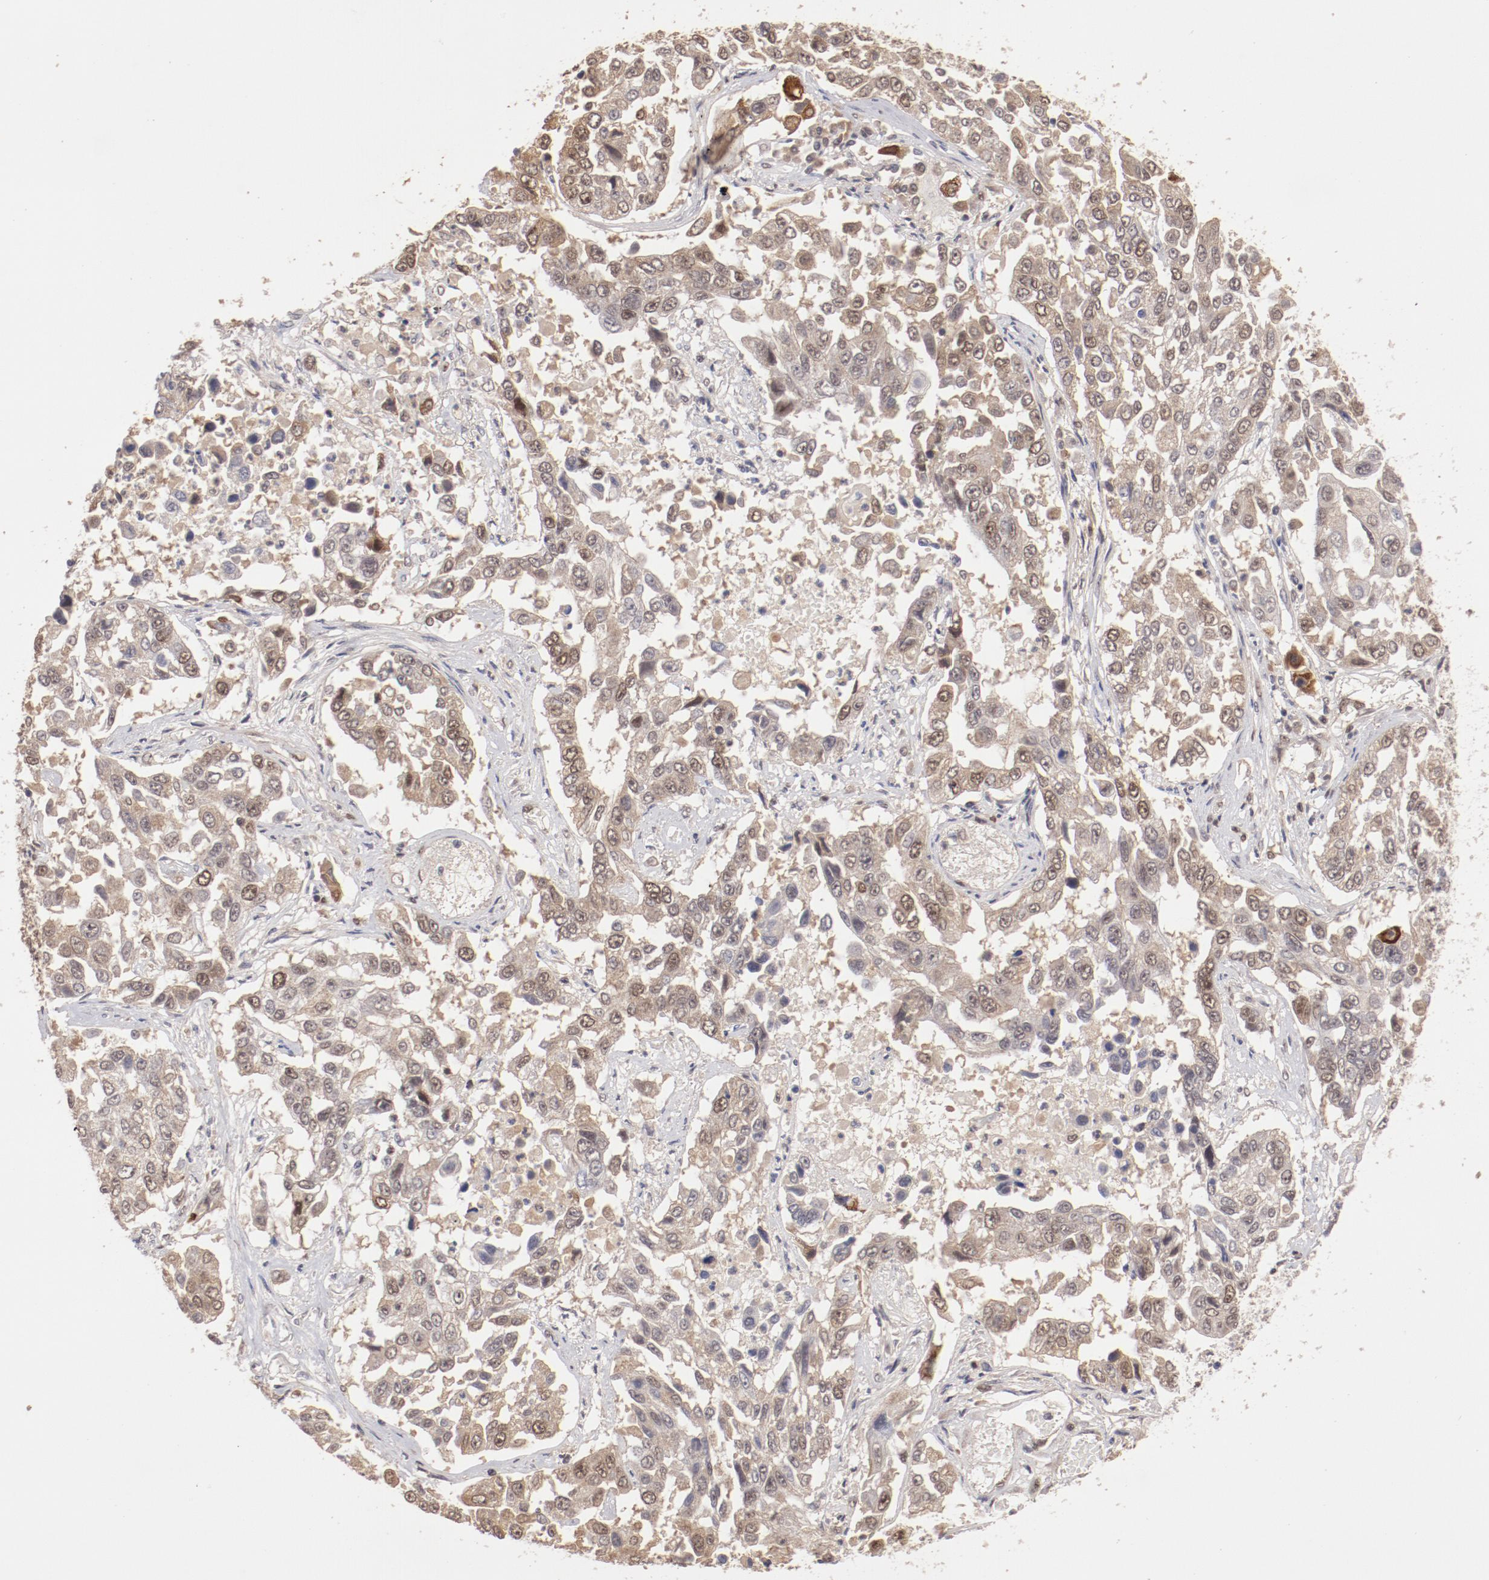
{"staining": {"intensity": "weak", "quantity": ">75%", "location": "cytoplasmic/membranous,nuclear"}, "tissue": "lung cancer", "cell_type": "Tumor cells", "image_type": "cancer", "snomed": [{"axis": "morphology", "description": "Squamous cell carcinoma, NOS"}, {"axis": "topography", "description": "Lung"}], "caption": "Immunohistochemistry of human lung cancer (squamous cell carcinoma) reveals low levels of weak cytoplasmic/membranous and nuclear positivity in about >75% of tumor cells. (Brightfield microscopy of DAB IHC at high magnification).", "gene": "CLOCK", "patient": {"sex": "male", "age": 71}}